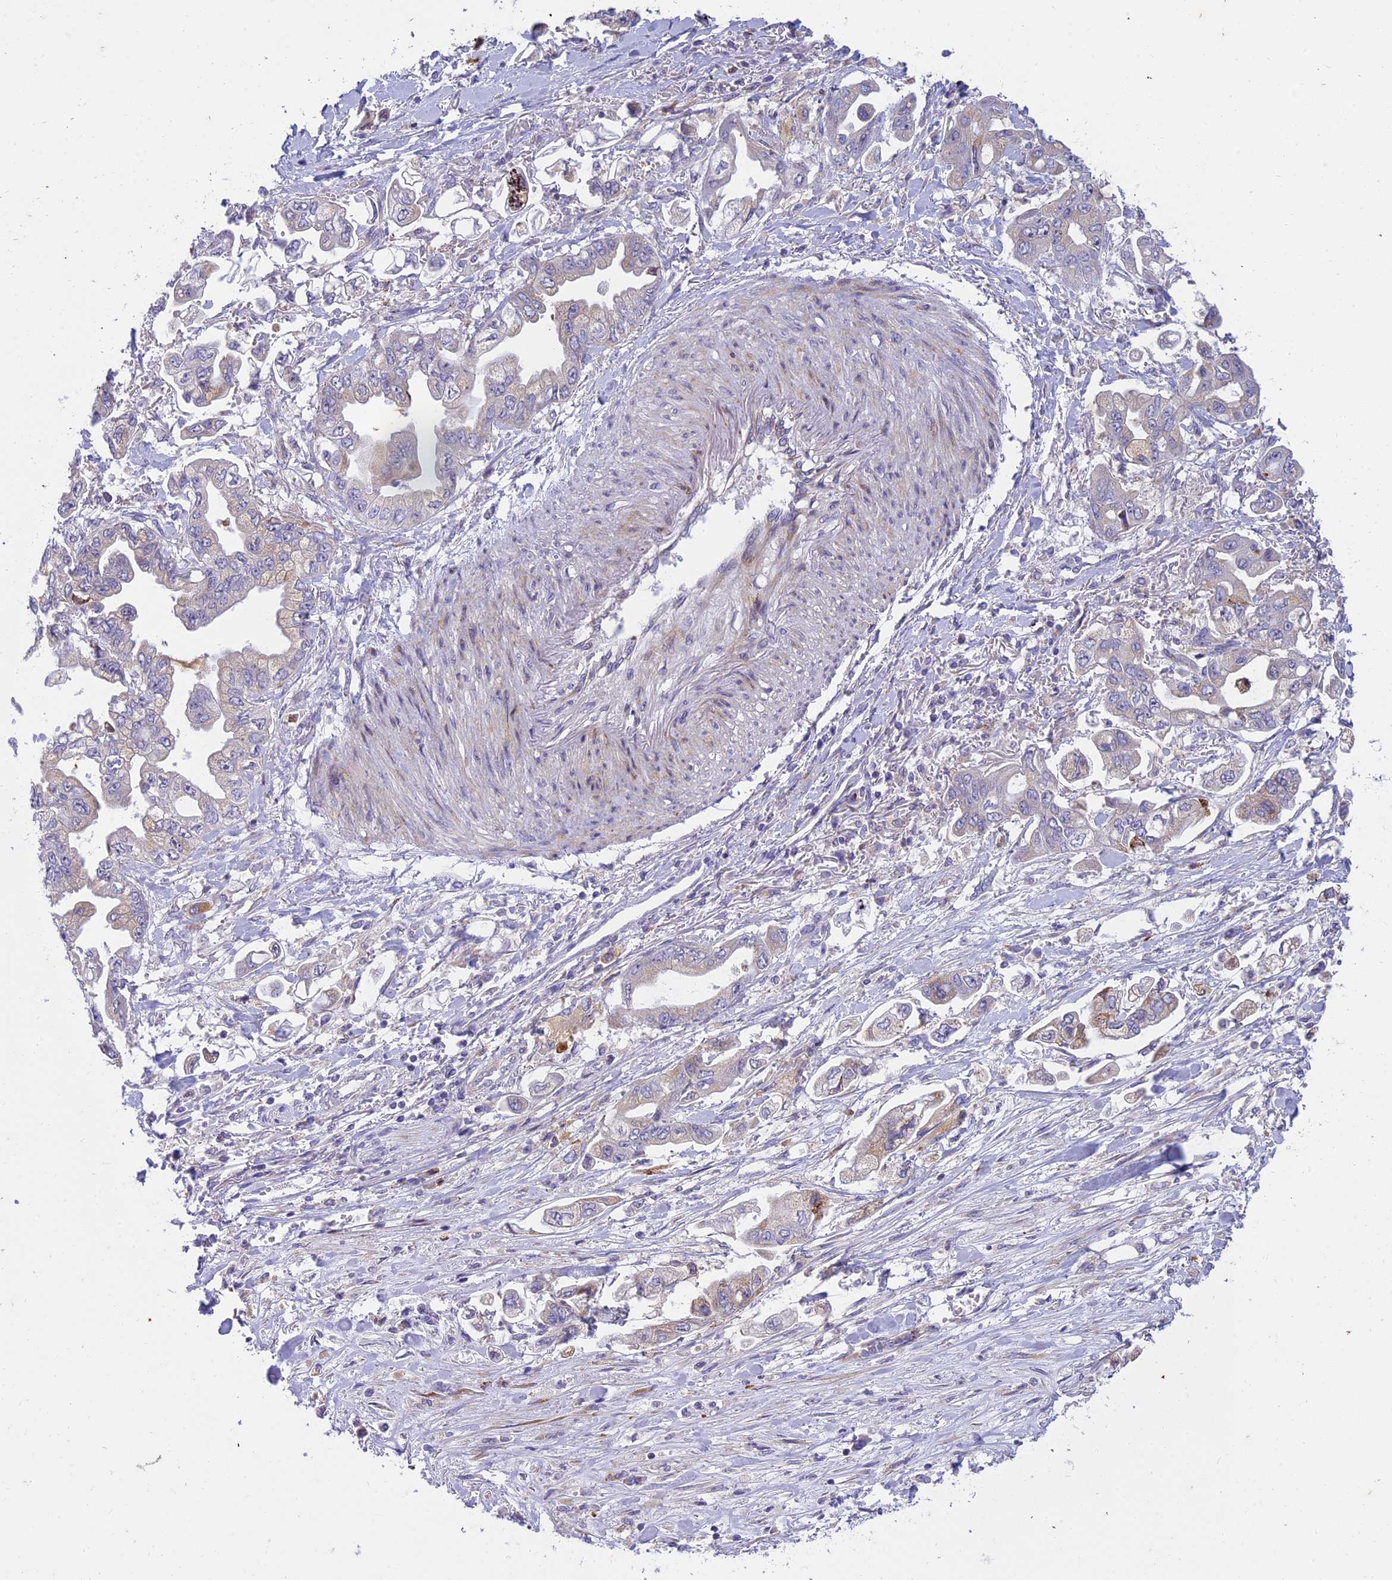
{"staining": {"intensity": "weak", "quantity": "<25%", "location": "cytoplasmic/membranous"}, "tissue": "stomach cancer", "cell_type": "Tumor cells", "image_type": "cancer", "snomed": [{"axis": "morphology", "description": "Adenocarcinoma, NOS"}, {"axis": "topography", "description": "Stomach"}], "caption": "Adenocarcinoma (stomach) stained for a protein using IHC reveals no positivity tumor cells.", "gene": "CLCN7", "patient": {"sex": "male", "age": 62}}